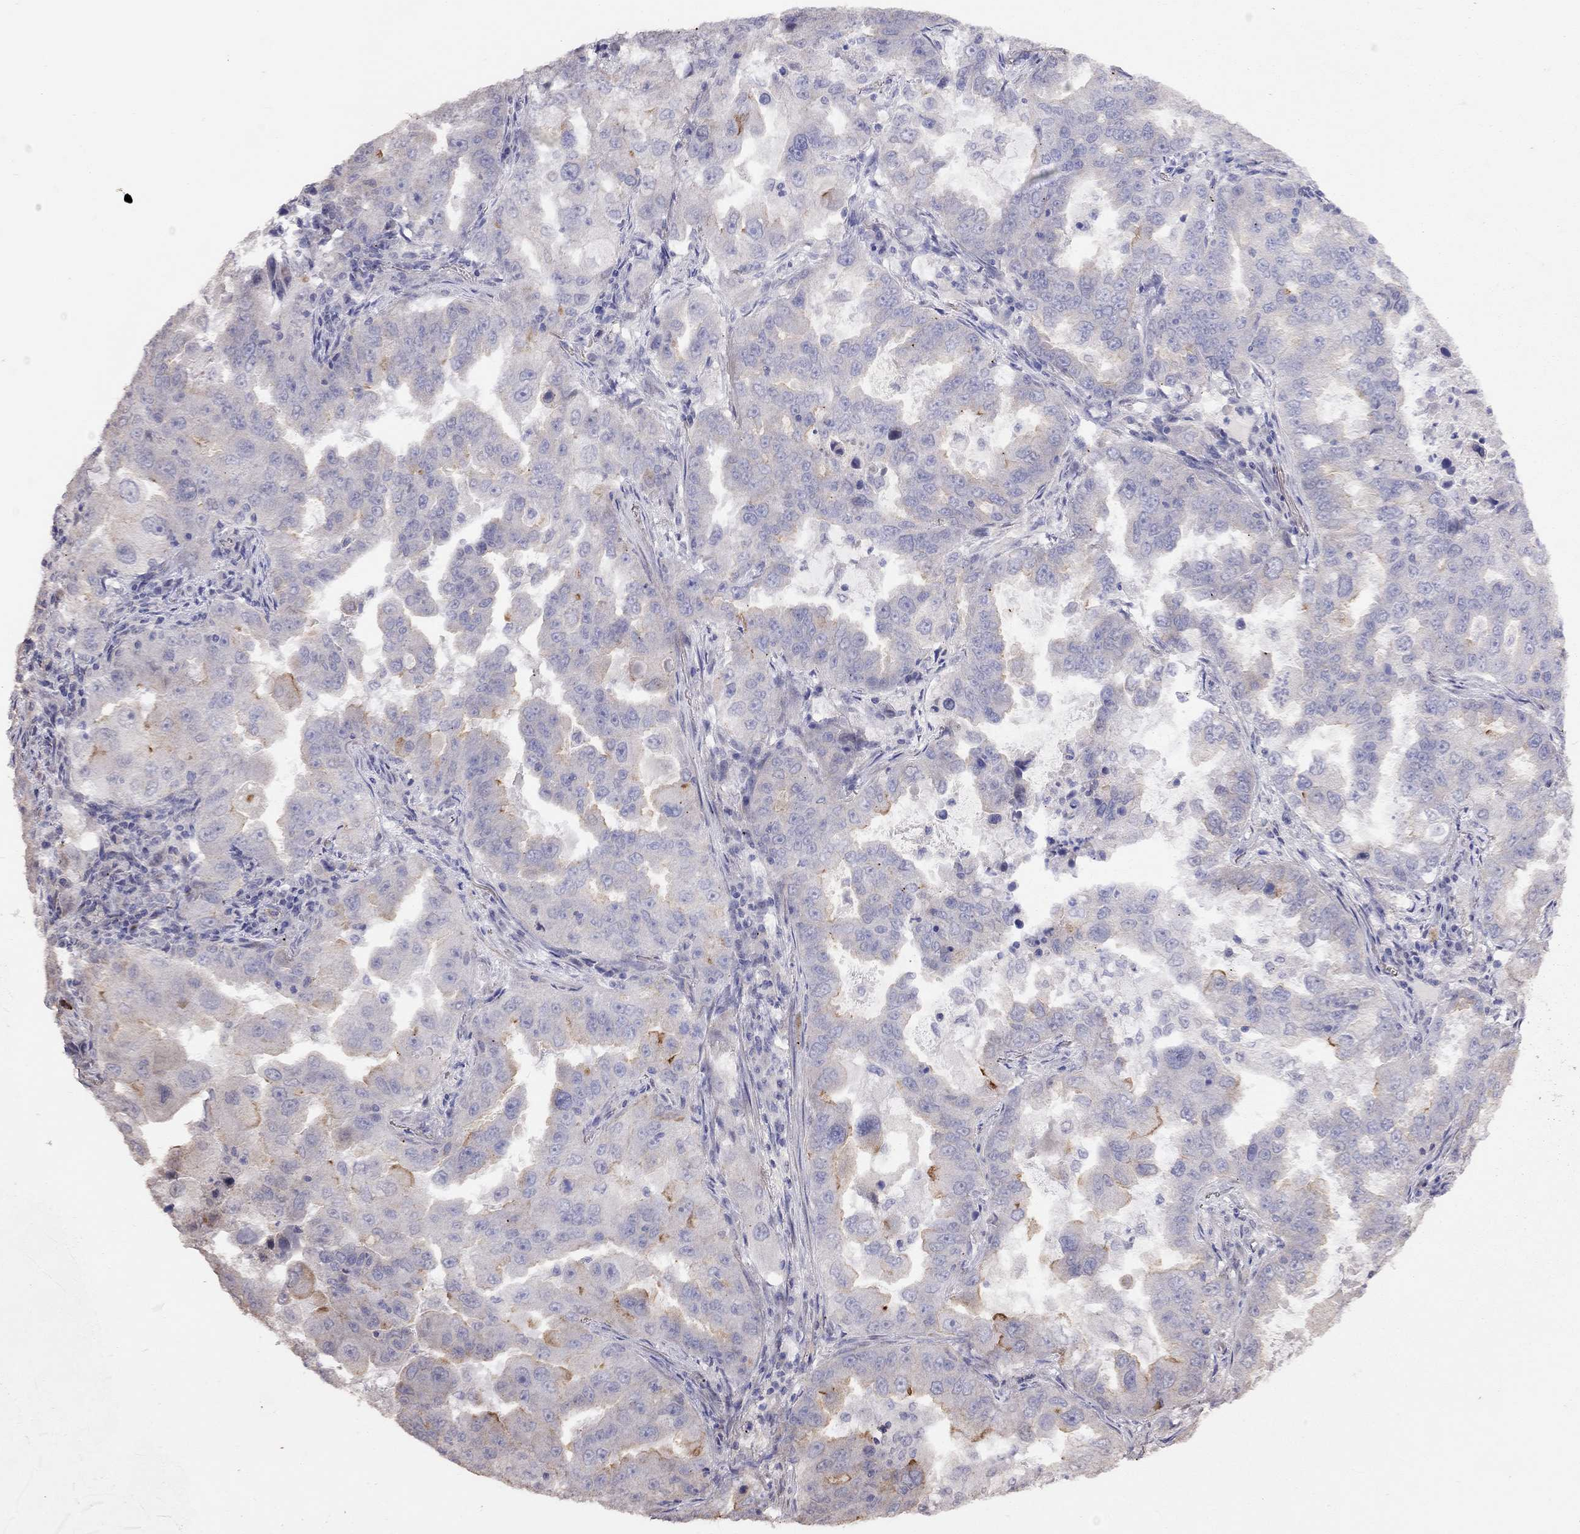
{"staining": {"intensity": "moderate", "quantity": "<25%", "location": "cytoplasmic/membranous"}, "tissue": "lung cancer", "cell_type": "Tumor cells", "image_type": "cancer", "snomed": [{"axis": "morphology", "description": "Adenocarcinoma, NOS"}, {"axis": "topography", "description": "Lung"}], "caption": "Immunohistochemical staining of lung adenocarcinoma reveals moderate cytoplasmic/membranous protein positivity in about <25% of tumor cells.", "gene": "SYTL2", "patient": {"sex": "female", "age": 61}}